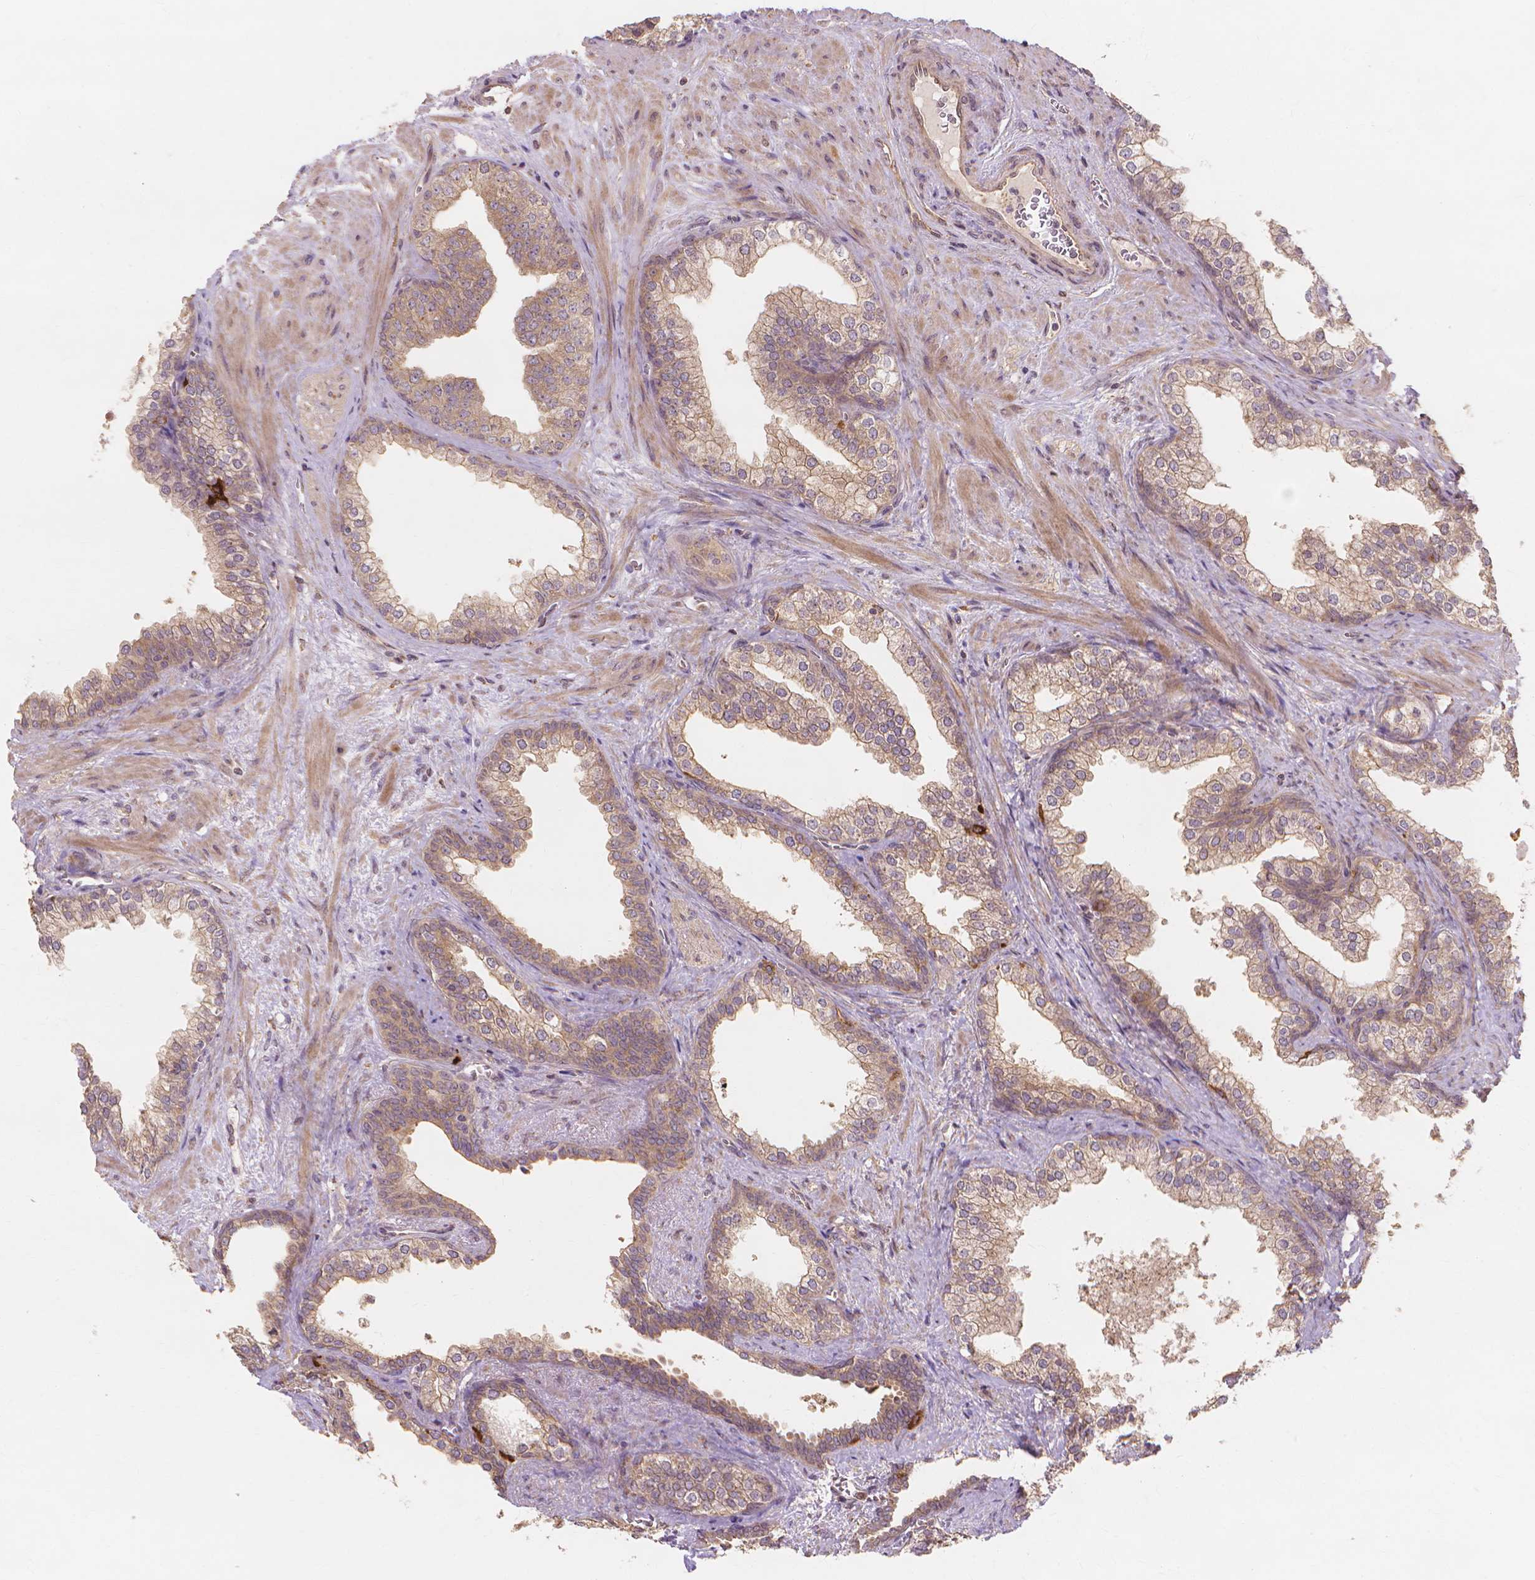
{"staining": {"intensity": "moderate", "quantity": ">75%", "location": "cytoplasmic/membranous"}, "tissue": "prostate", "cell_type": "Glandular cells", "image_type": "normal", "snomed": [{"axis": "morphology", "description": "Normal tissue, NOS"}, {"axis": "topography", "description": "Prostate"}], "caption": "Immunohistochemical staining of normal human prostate demonstrates >75% levels of moderate cytoplasmic/membranous protein positivity in approximately >75% of glandular cells. (Brightfield microscopy of DAB IHC at high magnification).", "gene": "TAB2", "patient": {"sex": "male", "age": 79}}